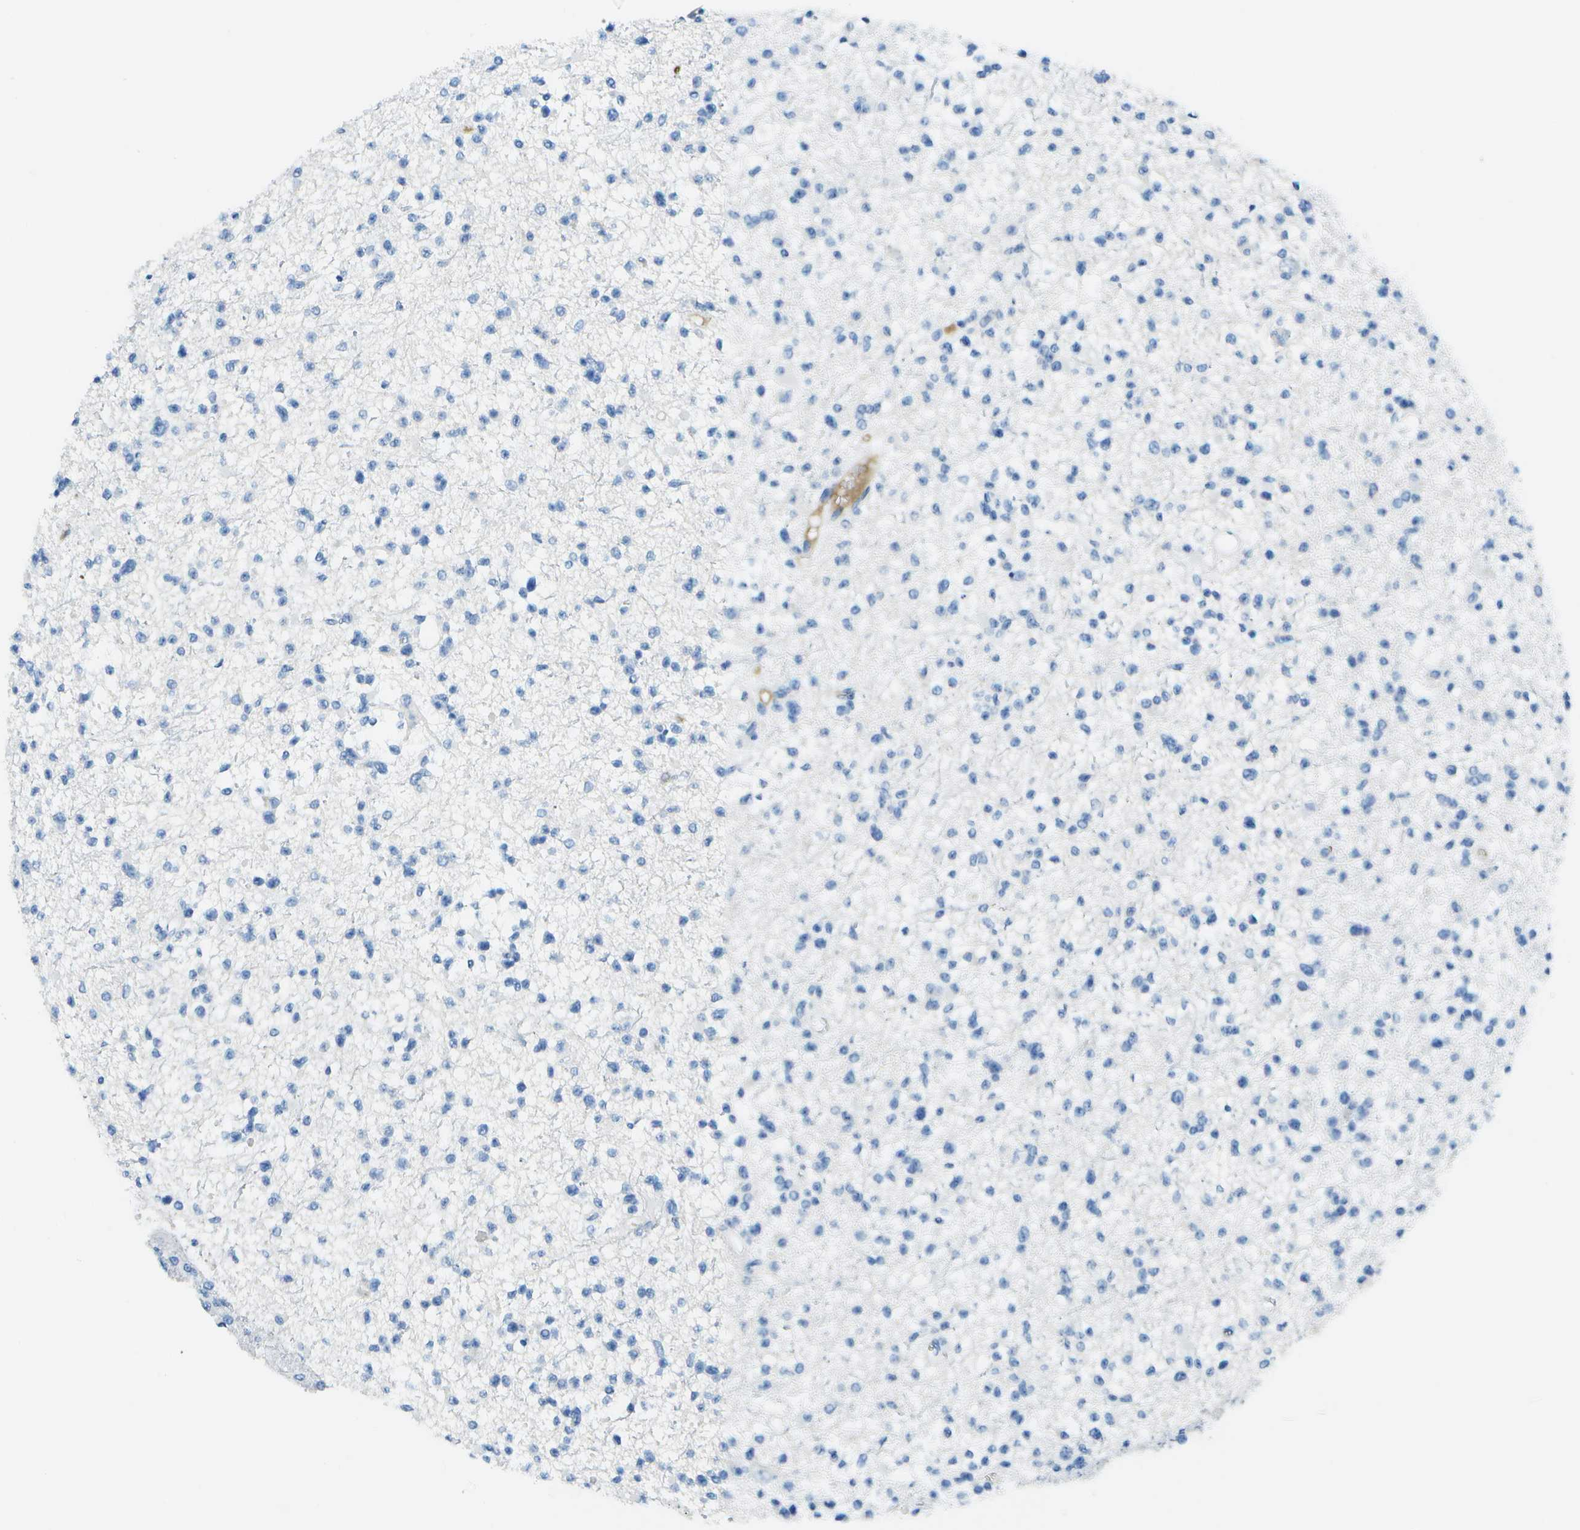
{"staining": {"intensity": "negative", "quantity": "none", "location": "none"}, "tissue": "glioma", "cell_type": "Tumor cells", "image_type": "cancer", "snomed": [{"axis": "morphology", "description": "Glioma, malignant, Low grade"}, {"axis": "topography", "description": "Brain"}], "caption": "Tumor cells show no significant protein expression in glioma.", "gene": "C1S", "patient": {"sex": "female", "age": 22}}